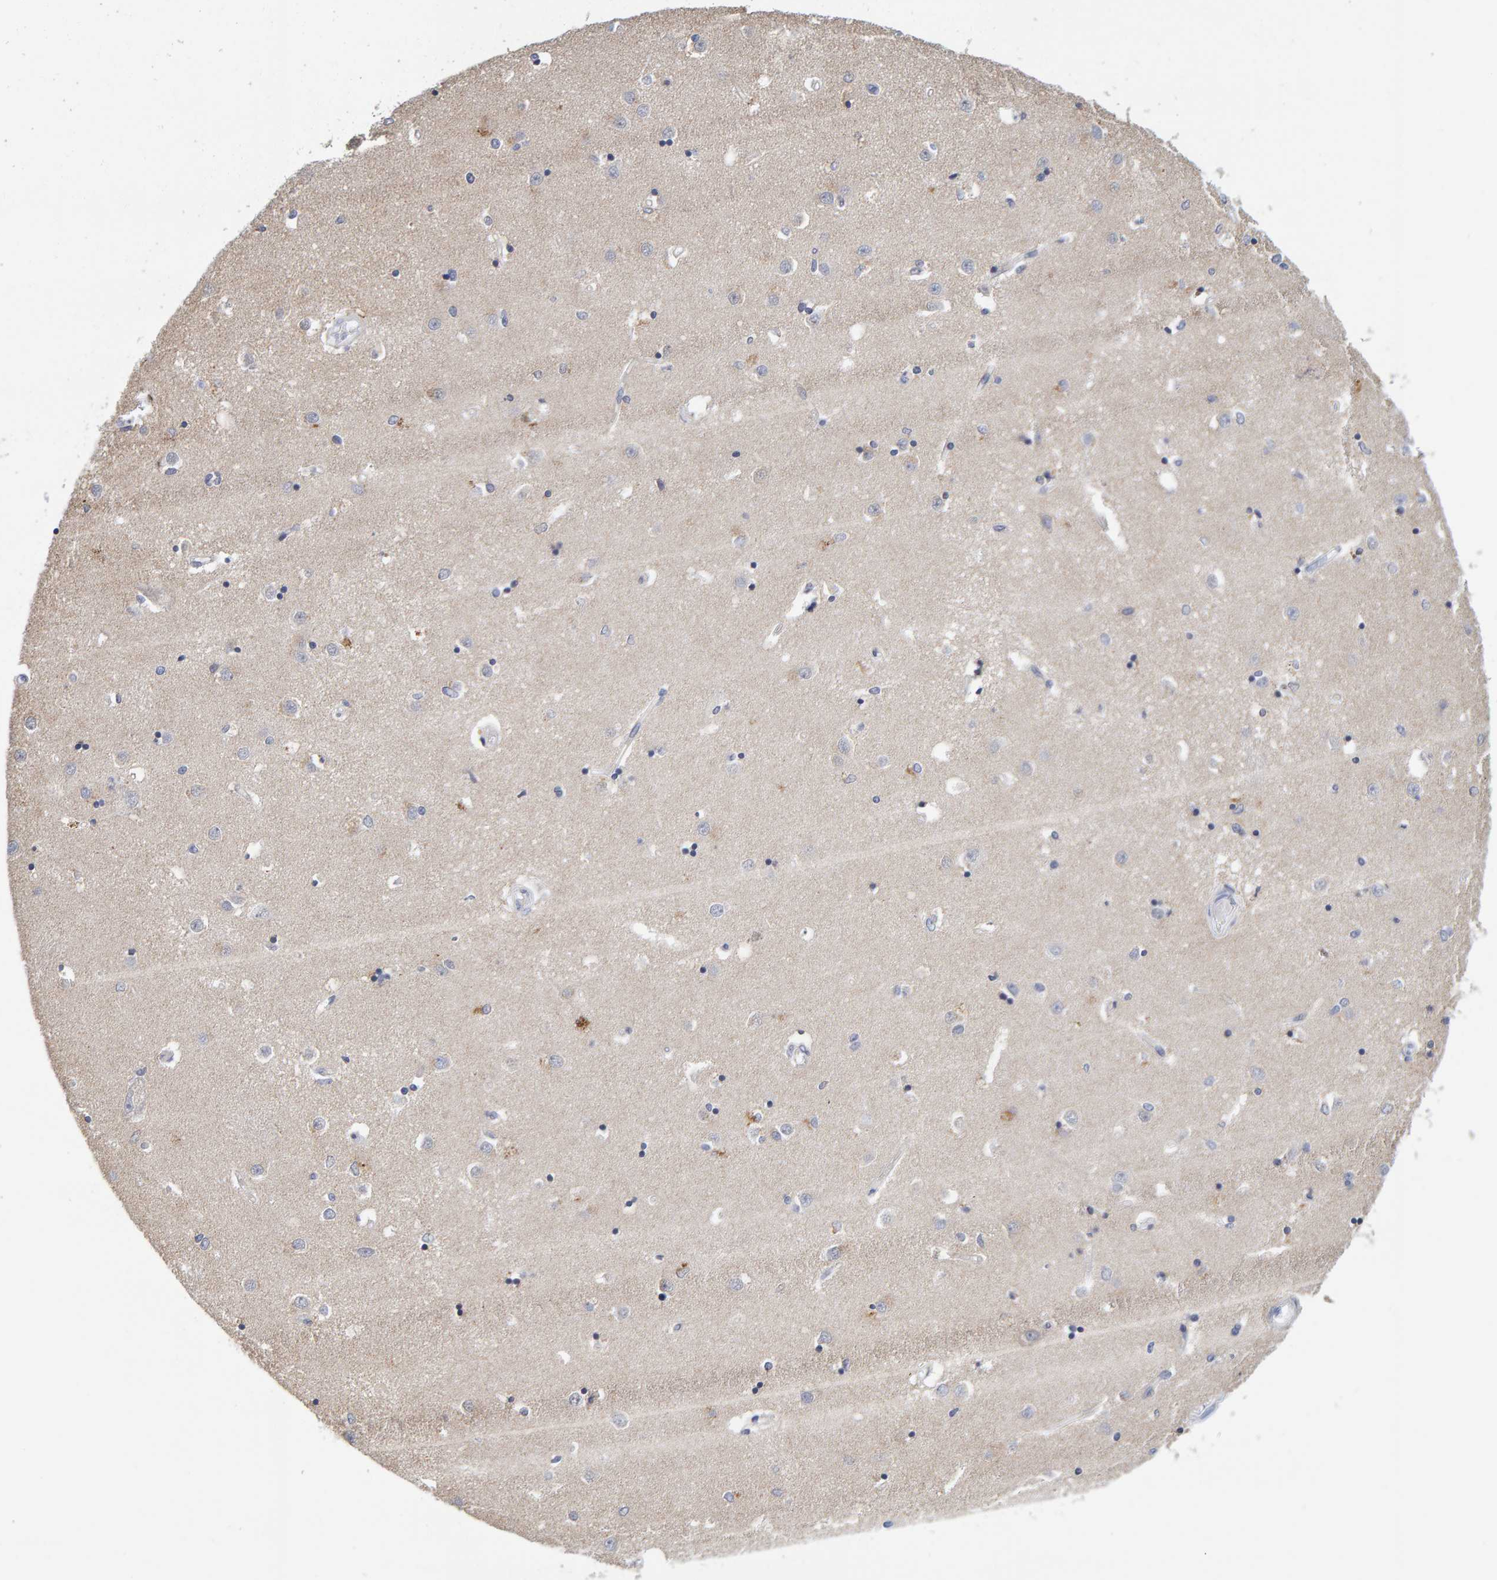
{"staining": {"intensity": "moderate", "quantity": "<25%", "location": "cytoplasmic/membranous"}, "tissue": "caudate", "cell_type": "Glial cells", "image_type": "normal", "snomed": [{"axis": "morphology", "description": "Normal tissue, NOS"}, {"axis": "topography", "description": "Lateral ventricle wall"}], "caption": "The image demonstrates a brown stain indicating the presence of a protein in the cytoplasmic/membranous of glial cells in caudate. The staining was performed using DAB (3,3'-diaminobenzidine), with brown indicating positive protein expression. Nuclei are stained blue with hematoxylin.", "gene": "SGPL1", "patient": {"sex": "male", "age": 45}}